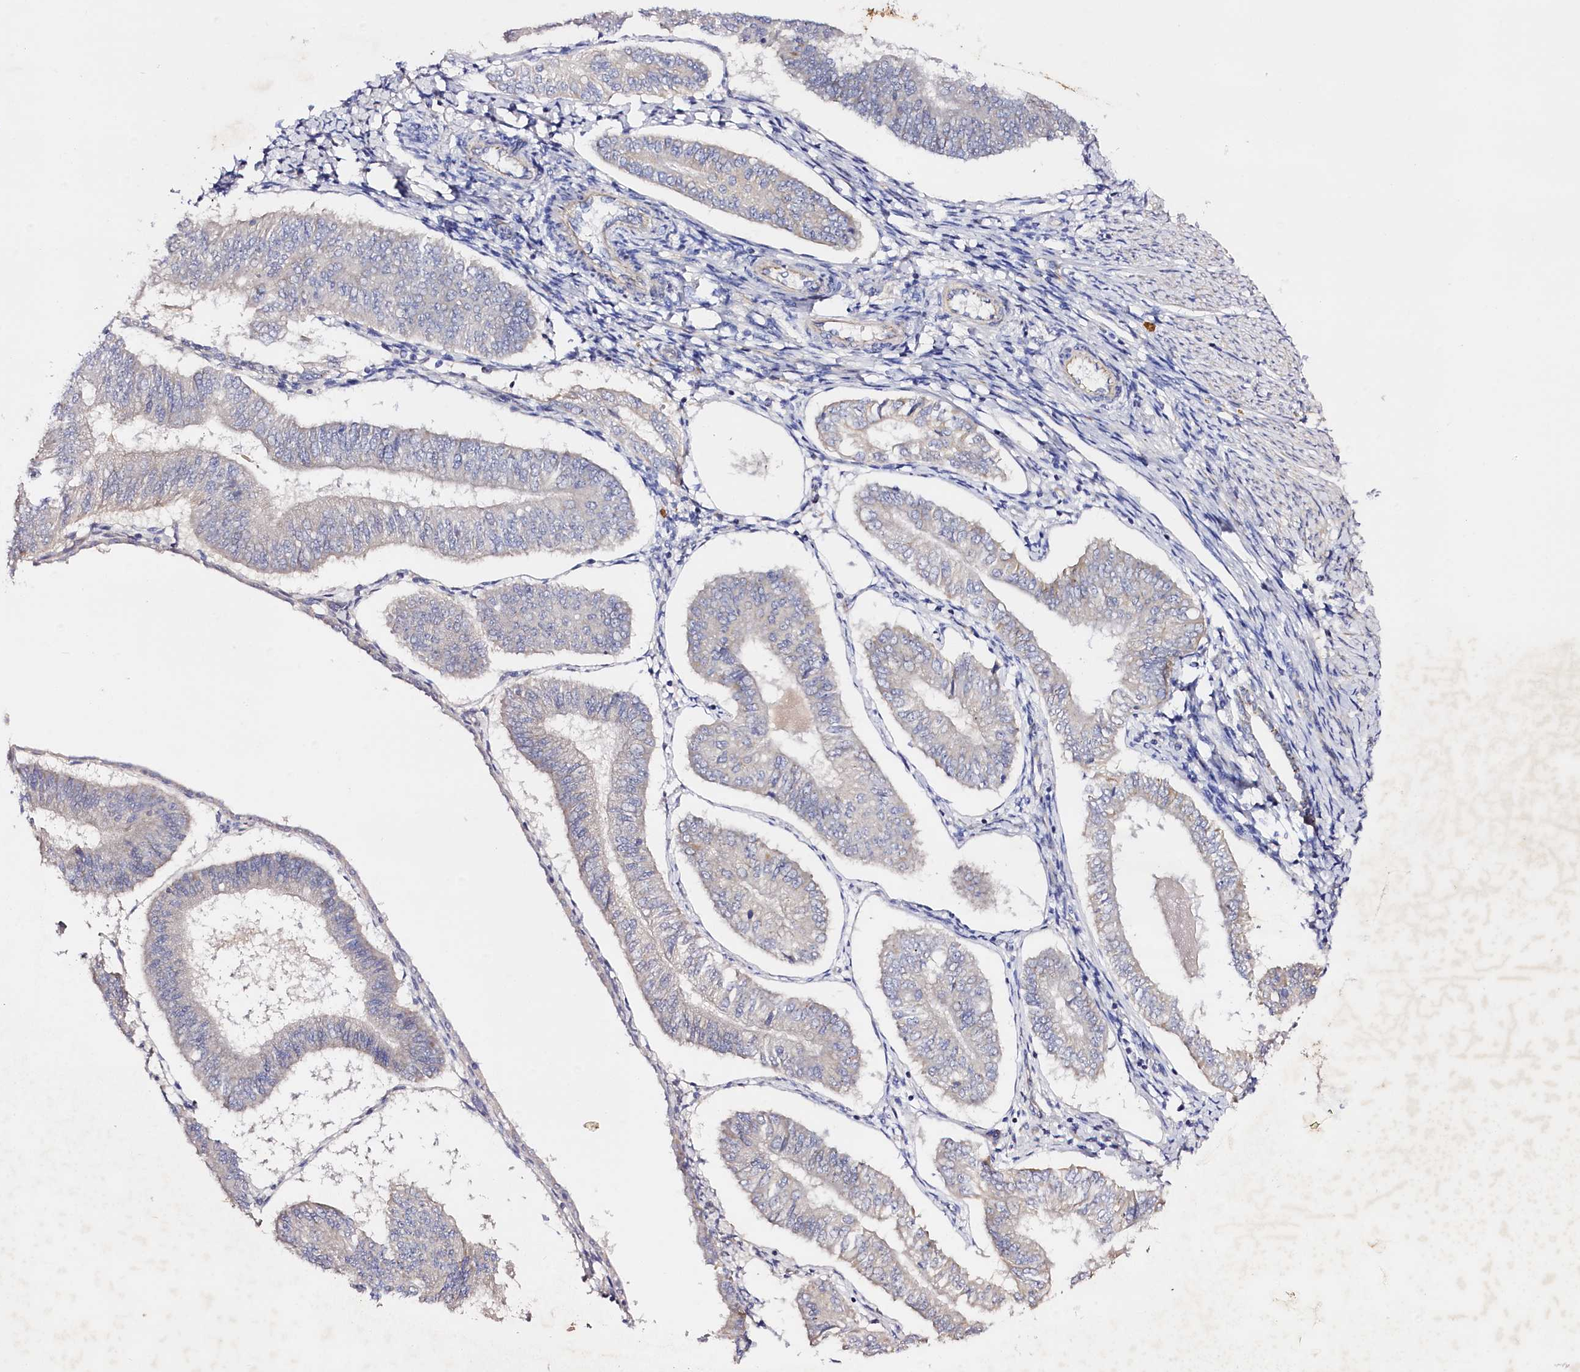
{"staining": {"intensity": "negative", "quantity": "none", "location": "none"}, "tissue": "endometrial cancer", "cell_type": "Tumor cells", "image_type": "cancer", "snomed": [{"axis": "morphology", "description": "Adenocarcinoma, NOS"}, {"axis": "topography", "description": "Endometrium"}], "caption": "A photomicrograph of endometrial cancer stained for a protein displays no brown staining in tumor cells. (Brightfield microscopy of DAB (3,3'-diaminobenzidine) immunohistochemistry at high magnification).", "gene": "SLC7A1", "patient": {"sex": "female", "age": 58}}